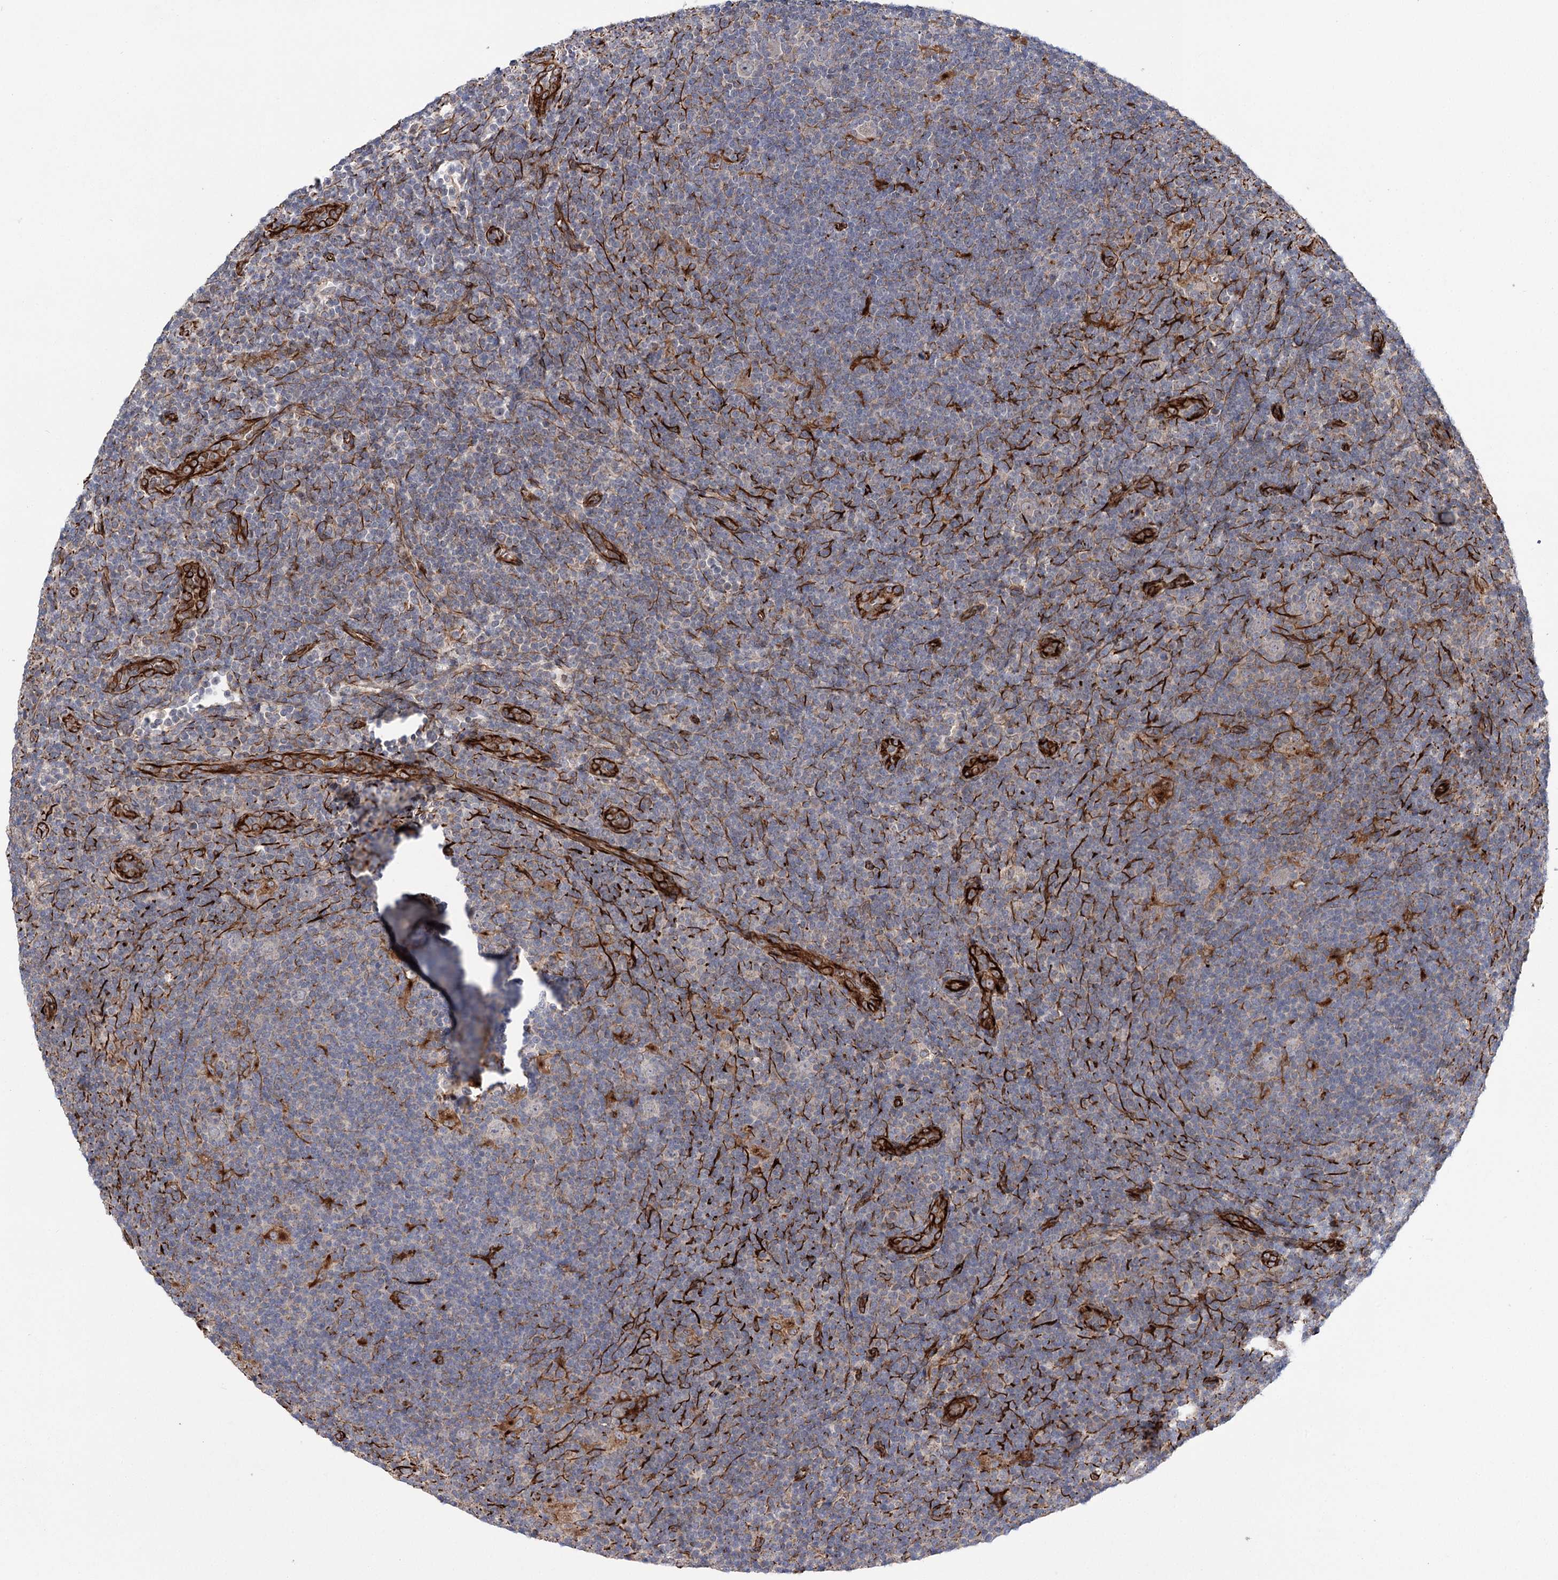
{"staining": {"intensity": "negative", "quantity": "none", "location": "none"}, "tissue": "lymphoma", "cell_type": "Tumor cells", "image_type": "cancer", "snomed": [{"axis": "morphology", "description": "Hodgkin's disease, NOS"}, {"axis": "topography", "description": "Lymph node"}], "caption": "A micrograph of lymphoma stained for a protein reveals no brown staining in tumor cells.", "gene": "DPEP2", "patient": {"sex": "female", "age": 57}}